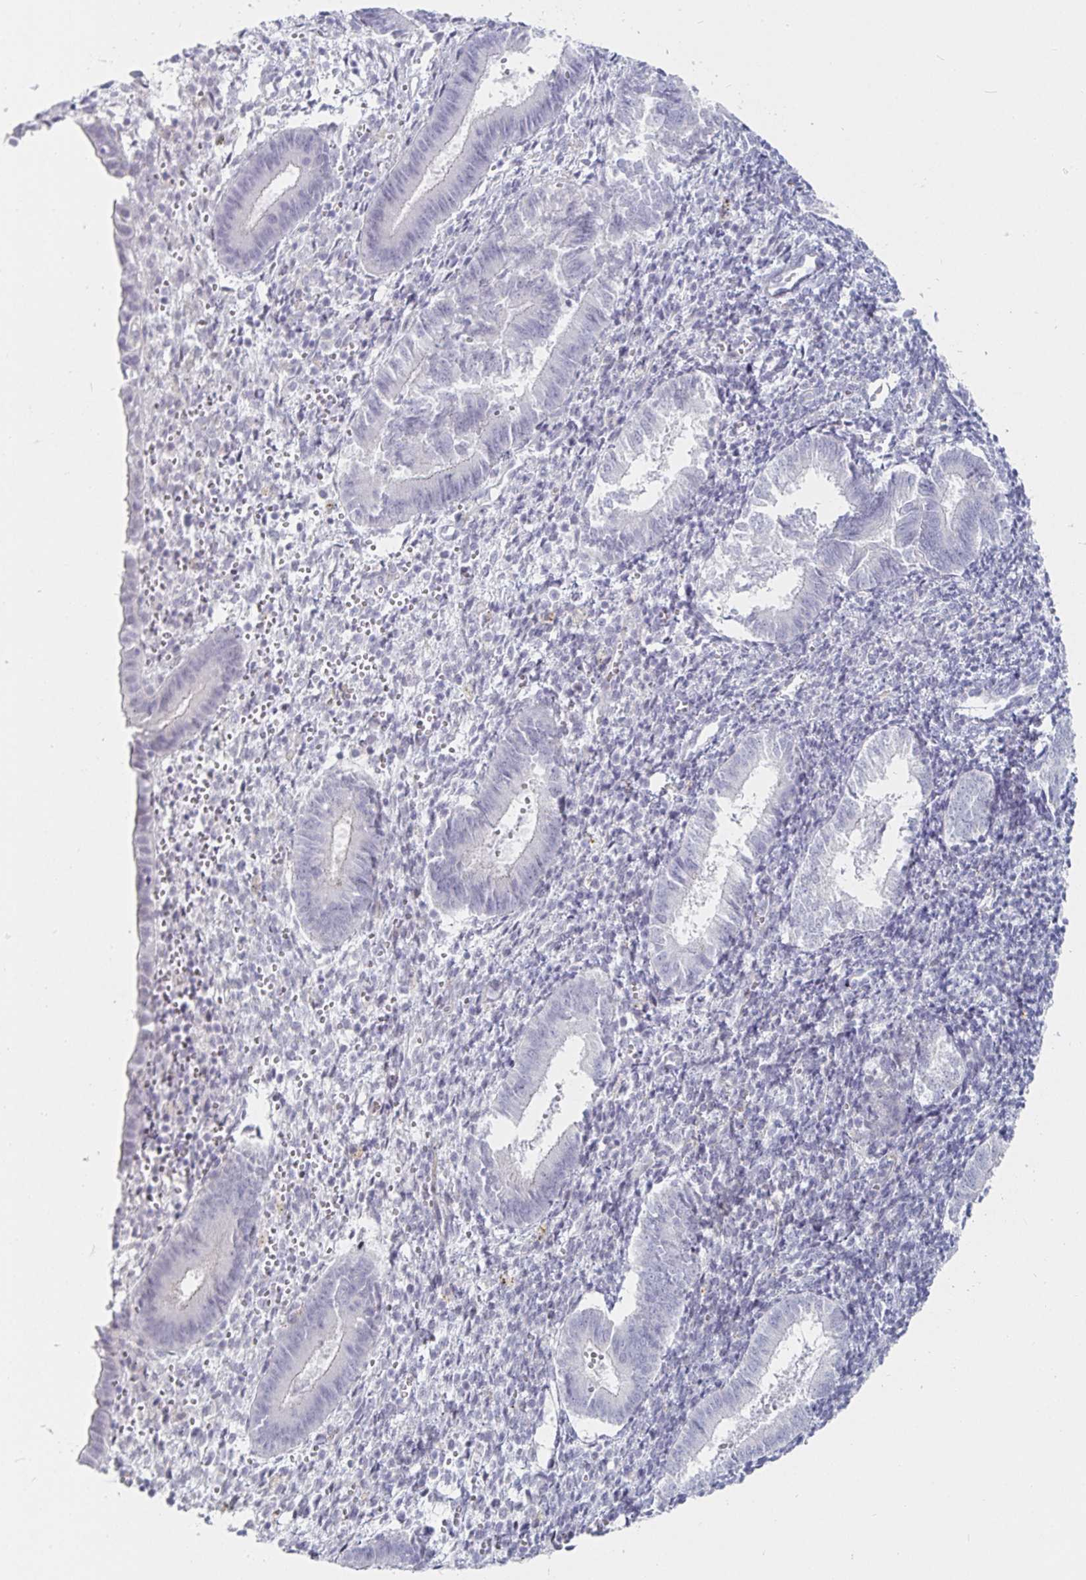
{"staining": {"intensity": "negative", "quantity": "none", "location": "none"}, "tissue": "endometrium", "cell_type": "Cells in endometrial stroma", "image_type": "normal", "snomed": [{"axis": "morphology", "description": "Normal tissue, NOS"}, {"axis": "topography", "description": "Endometrium"}], "caption": "The immunohistochemistry micrograph has no significant staining in cells in endometrial stroma of endometrium.", "gene": "S100G", "patient": {"sex": "female", "age": 25}}